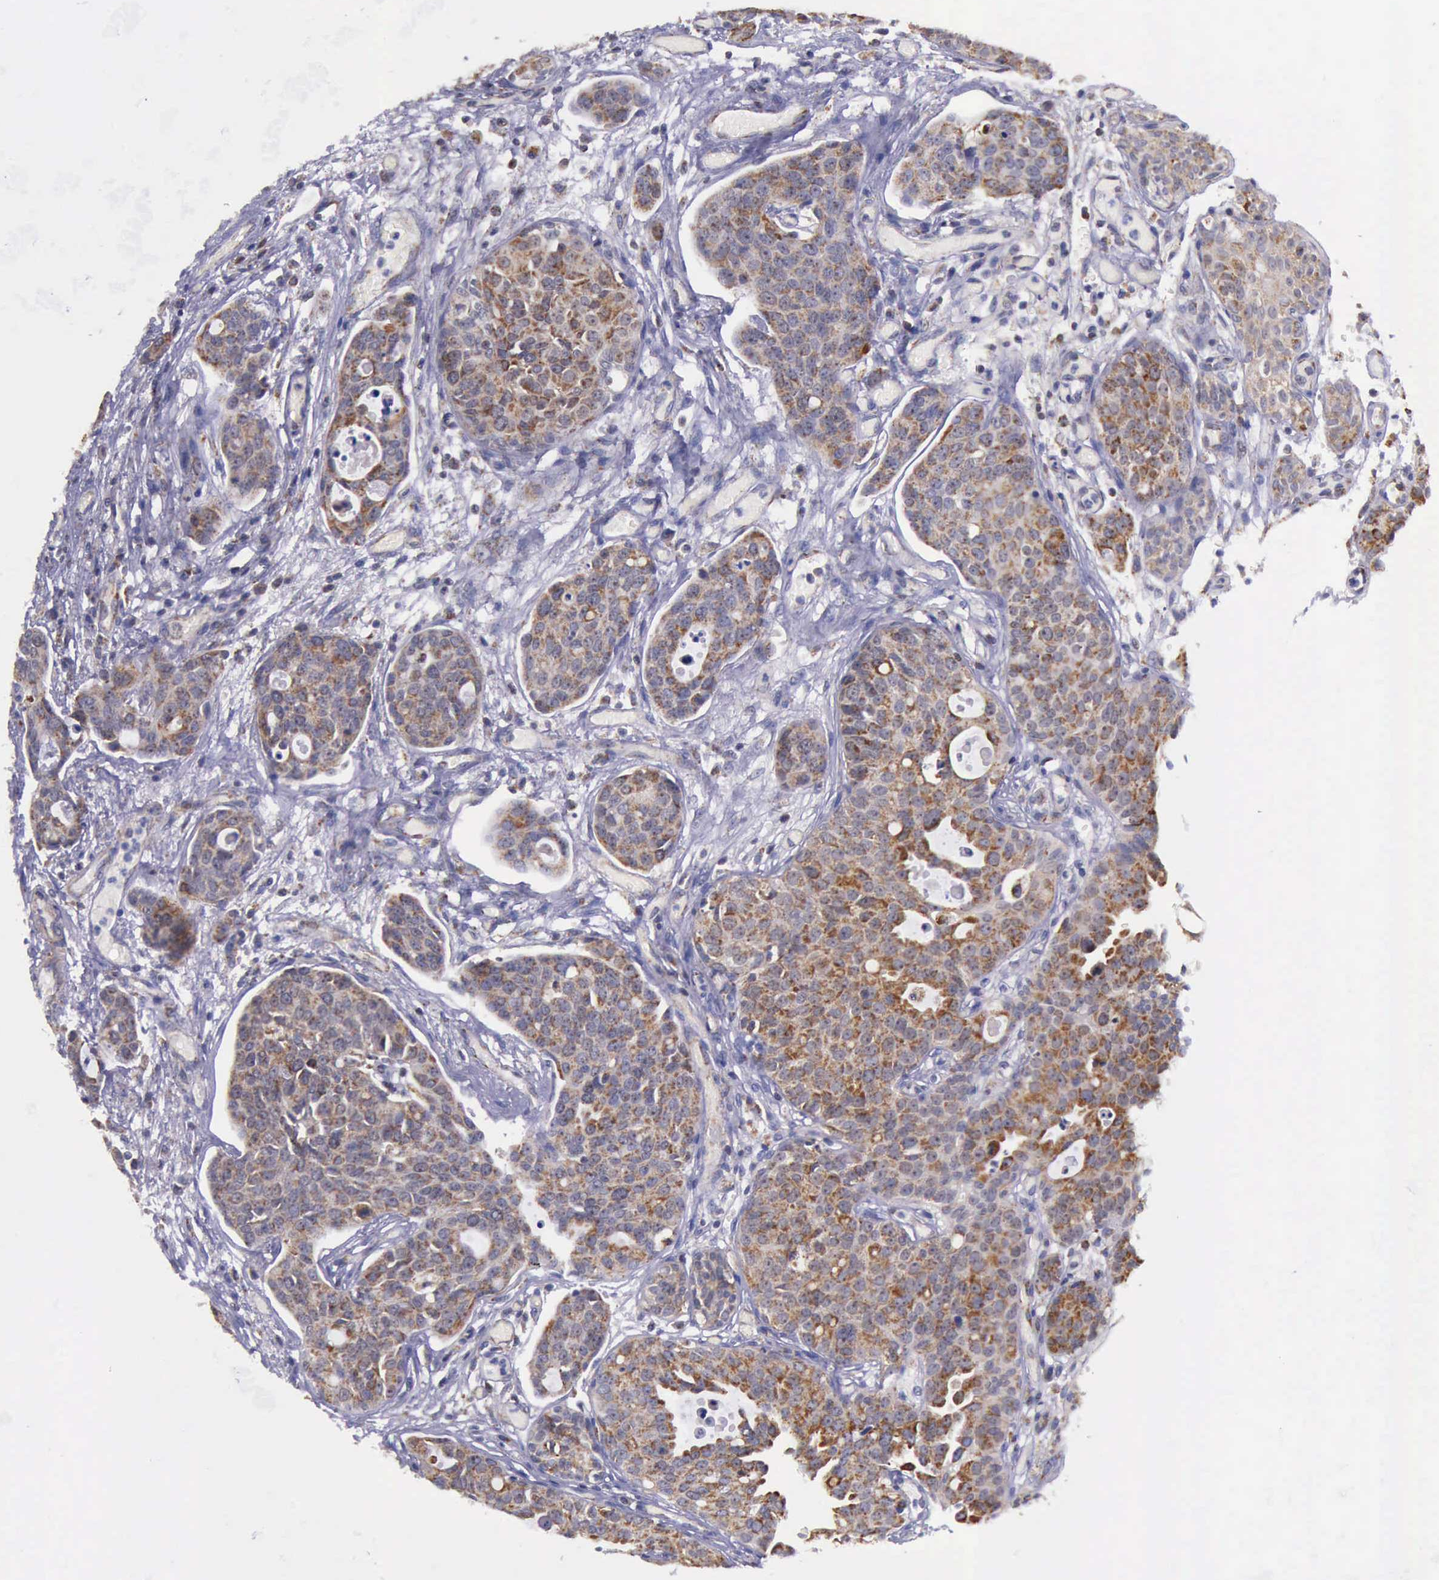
{"staining": {"intensity": "moderate", "quantity": "25%-75%", "location": "cytoplasmic/membranous"}, "tissue": "urothelial cancer", "cell_type": "Tumor cells", "image_type": "cancer", "snomed": [{"axis": "morphology", "description": "Urothelial carcinoma, High grade"}, {"axis": "topography", "description": "Urinary bladder"}], "caption": "About 25%-75% of tumor cells in urothelial cancer reveal moderate cytoplasmic/membranous protein positivity as visualized by brown immunohistochemical staining.", "gene": "TXN2", "patient": {"sex": "male", "age": 78}}